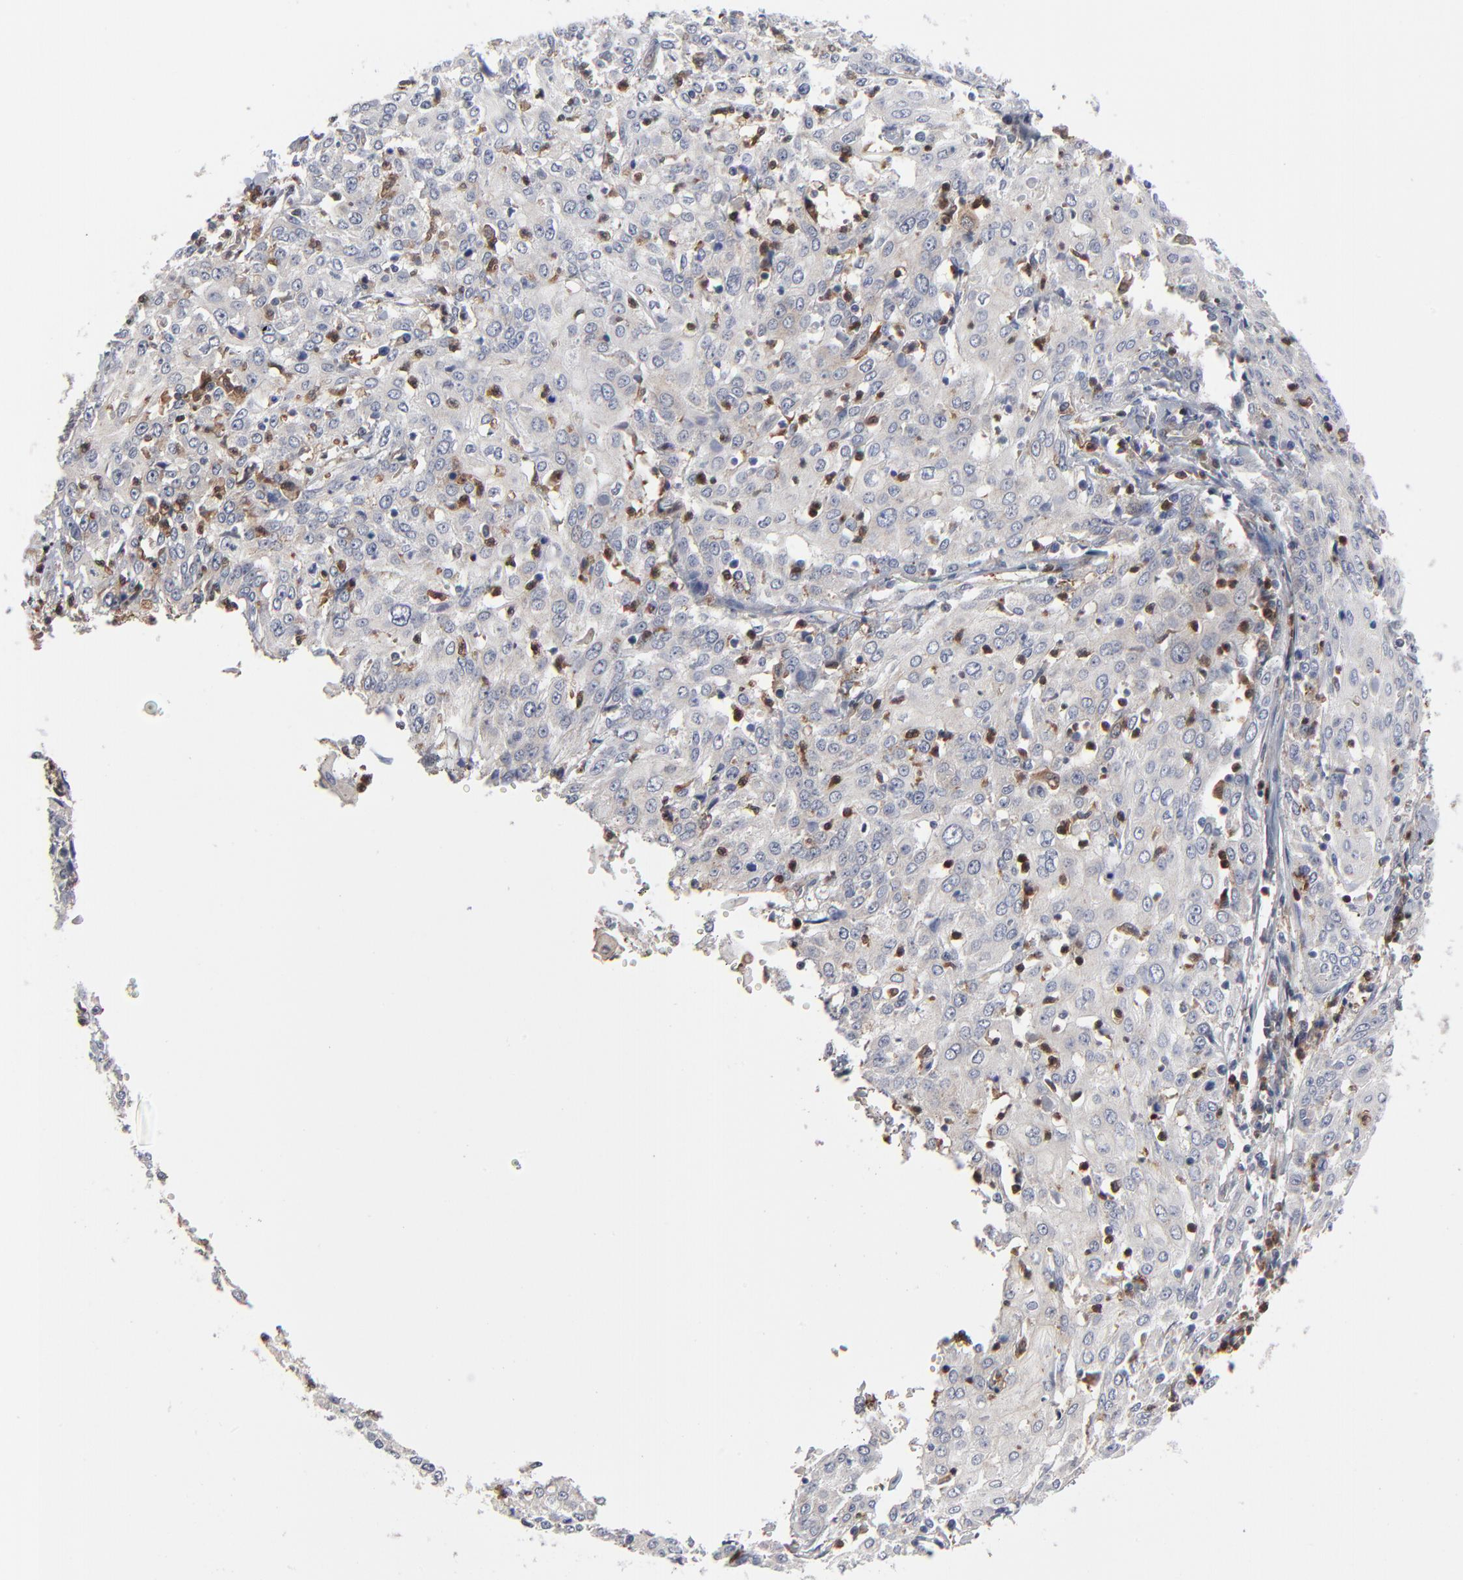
{"staining": {"intensity": "weak", "quantity": "<25%", "location": "cytoplasmic/membranous"}, "tissue": "cervical cancer", "cell_type": "Tumor cells", "image_type": "cancer", "snomed": [{"axis": "morphology", "description": "Squamous cell carcinoma, NOS"}, {"axis": "topography", "description": "Cervix"}], "caption": "IHC photomicrograph of neoplastic tissue: human cervical squamous cell carcinoma stained with DAB shows no significant protein expression in tumor cells.", "gene": "BID", "patient": {"sex": "female", "age": 39}}